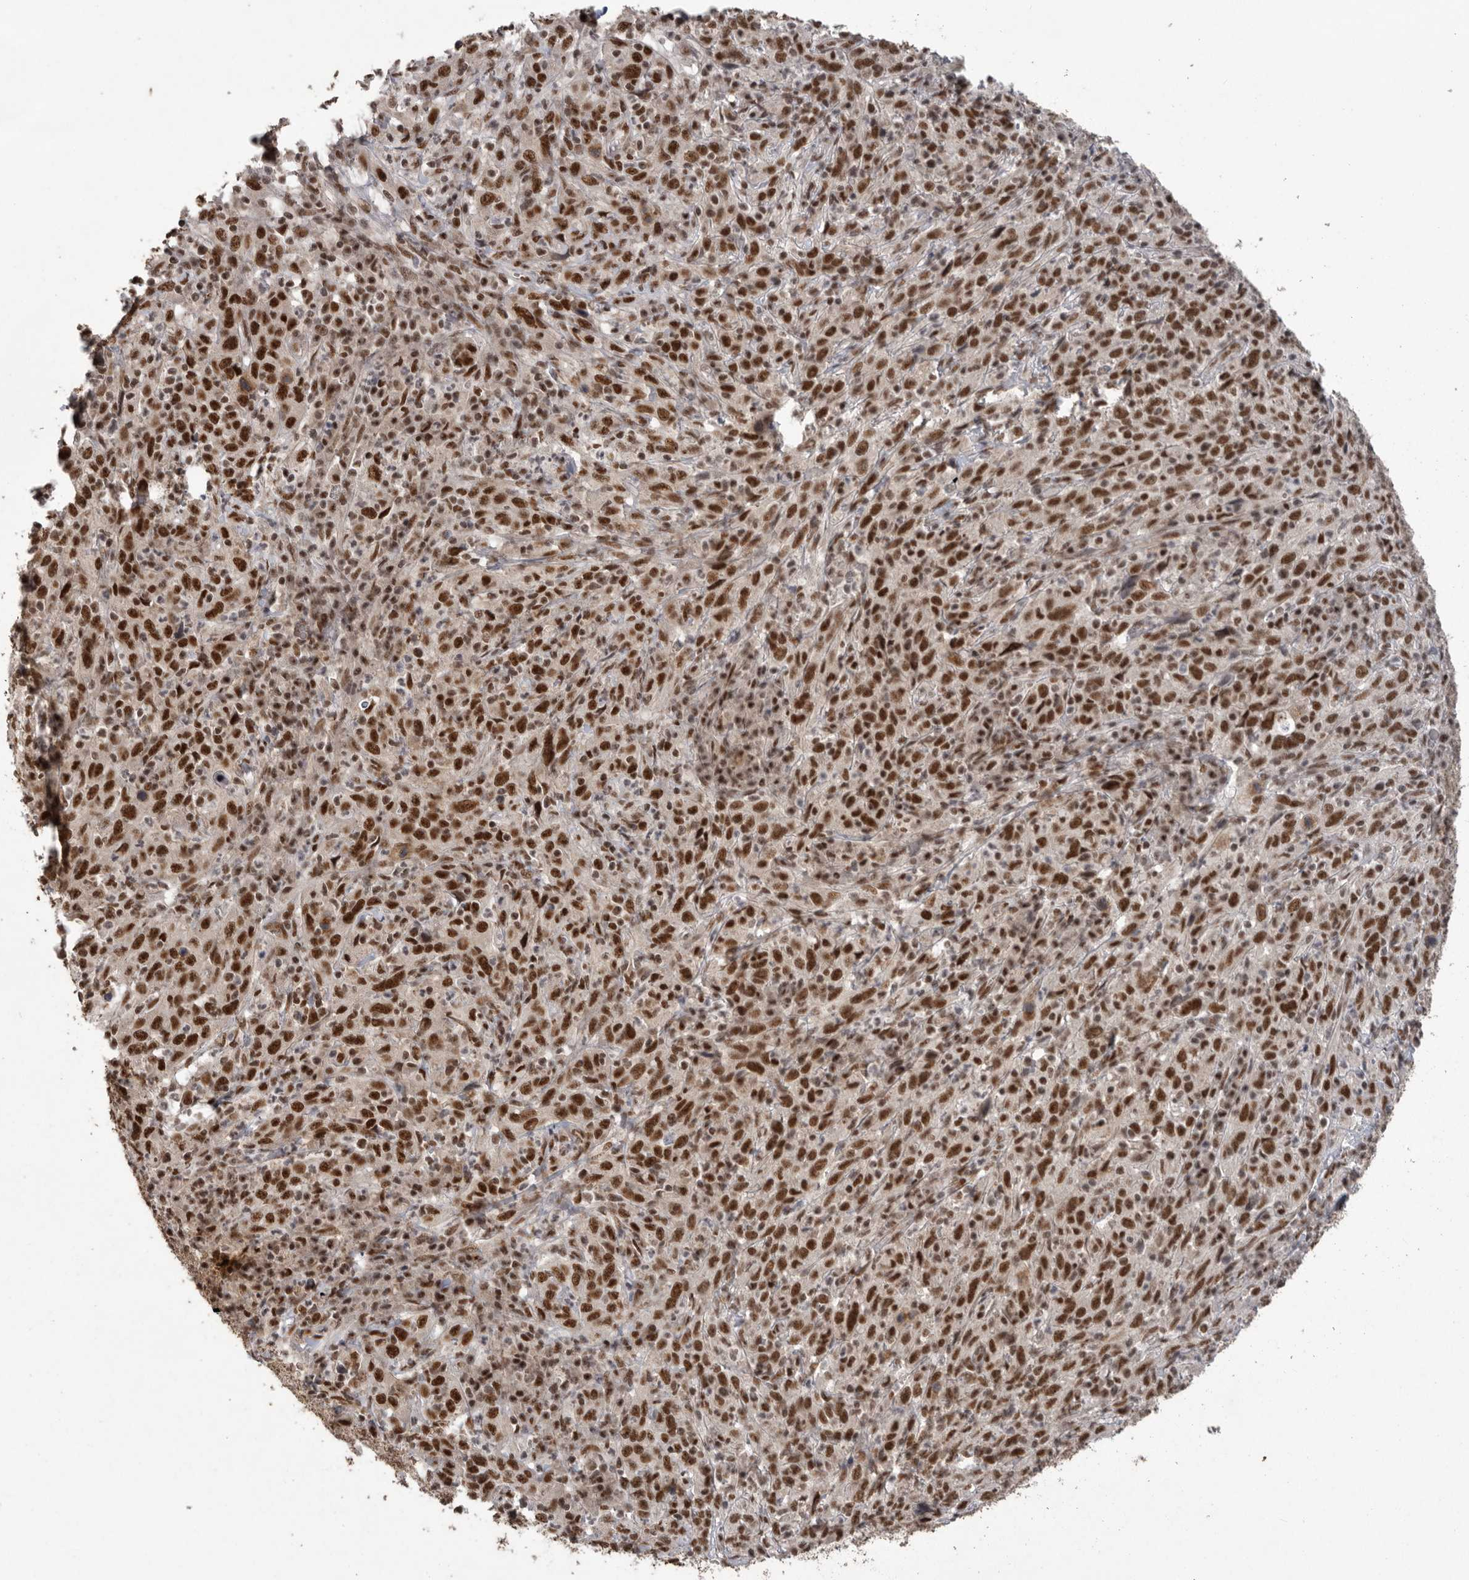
{"staining": {"intensity": "strong", "quantity": ">75%", "location": "nuclear"}, "tissue": "cervical cancer", "cell_type": "Tumor cells", "image_type": "cancer", "snomed": [{"axis": "morphology", "description": "Squamous cell carcinoma, NOS"}, {"axis": "topography", "description": "Cervix"}], "caption": "Cervical squamous cell carcinoma stained for a protein (brown) reveals strong nuclear positive expression in about >75% of tumor cells.", "gene": "PPP1R10", "patient": {"sex": "female", "age": 46}}